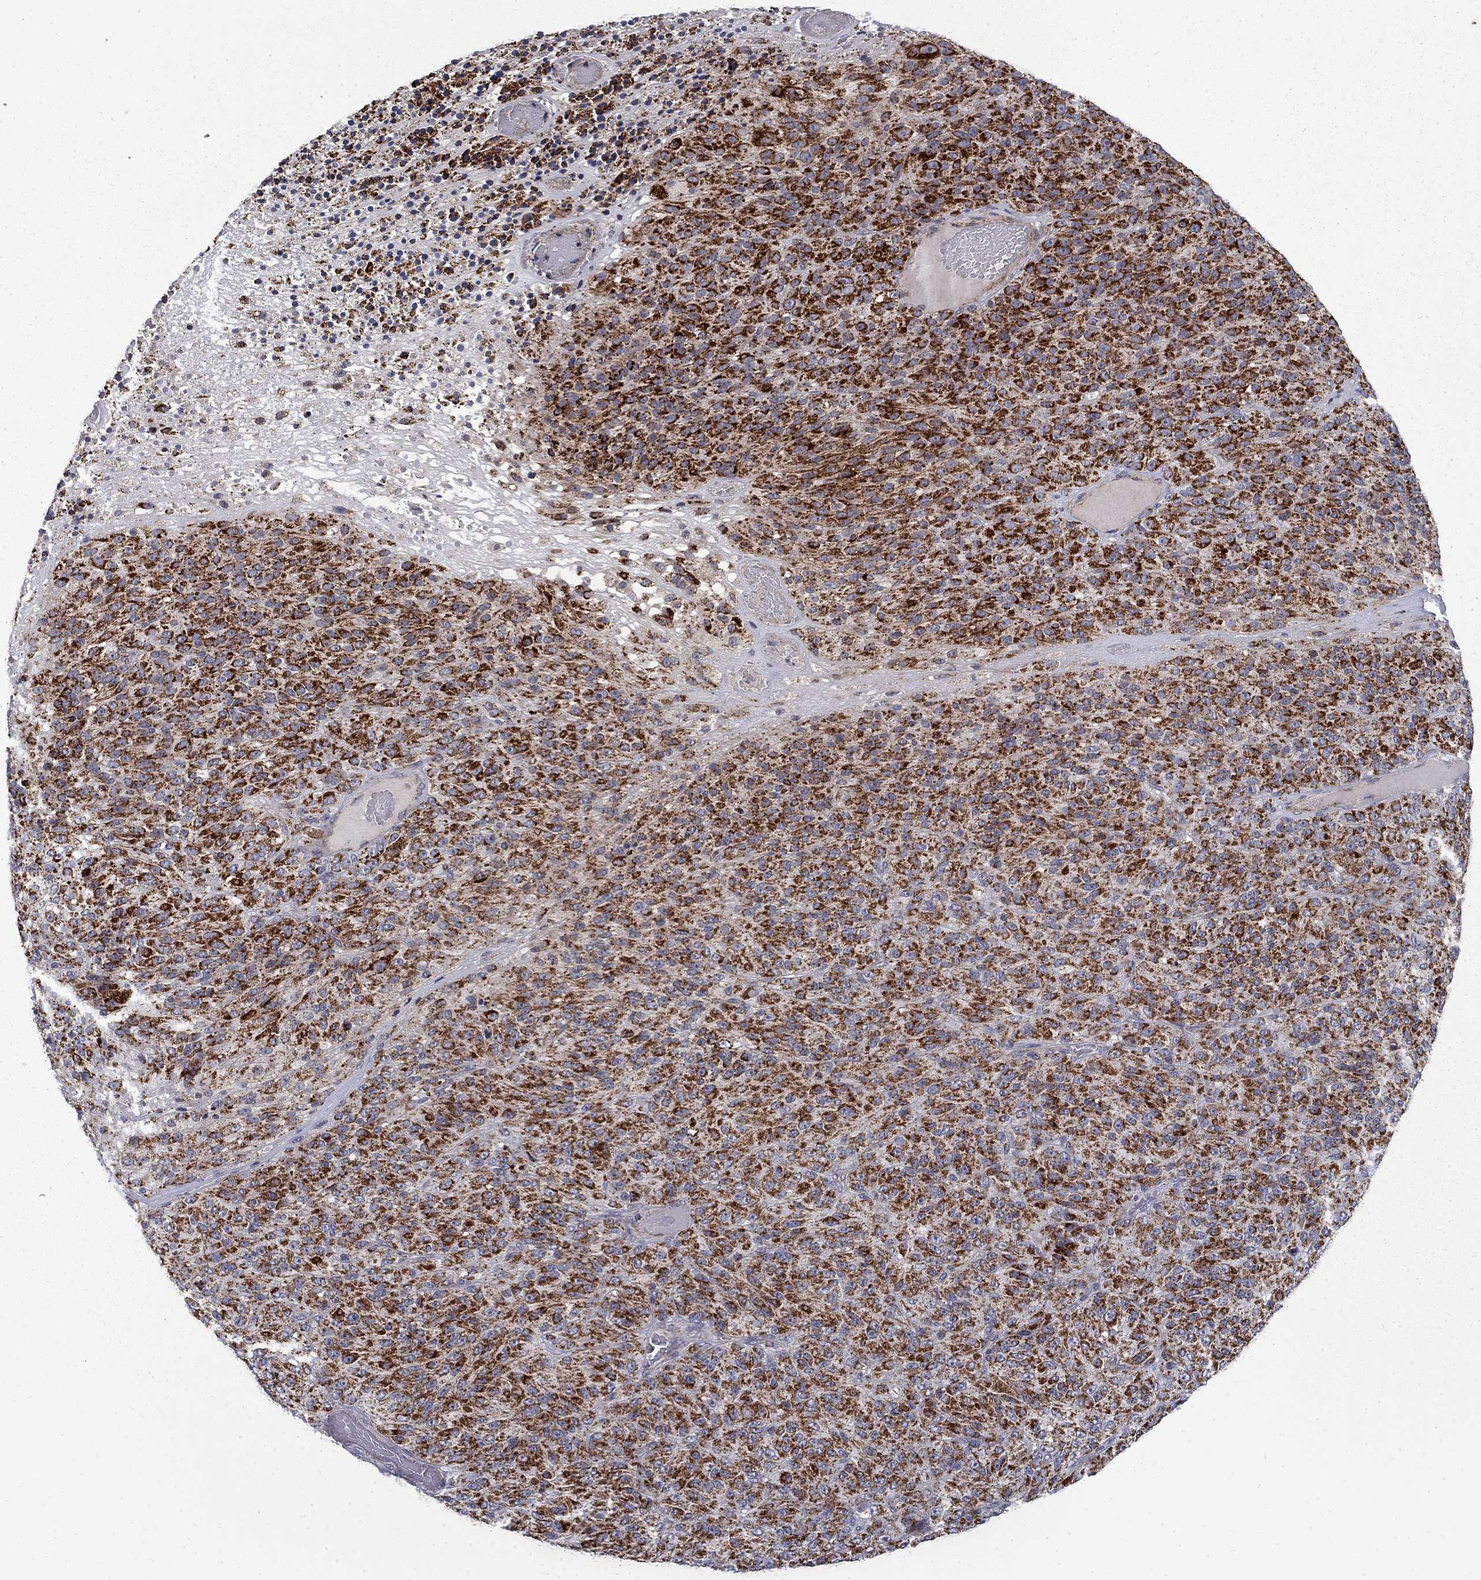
{"staining": {"intensity": "strong", "quantity": ">75%", "location": "cytoplasmic/membranous"}, "tissue": "melanoma", "cell_type": "Tumor cells", "image_type": "cancer", "snomed": [{"axis": "morphology", "description": "Malignant melanoma, Metastatic site"}, {"axis": "topography", "description": "Brain"}], "caption": "Human melanoma stained for a protein (brown) reveals strong cytoplasmic/membranous positive positivity in about >75% of tumor cells.", "gene": "PCBP3", "patient": {"sex": "female", "age": 56}}